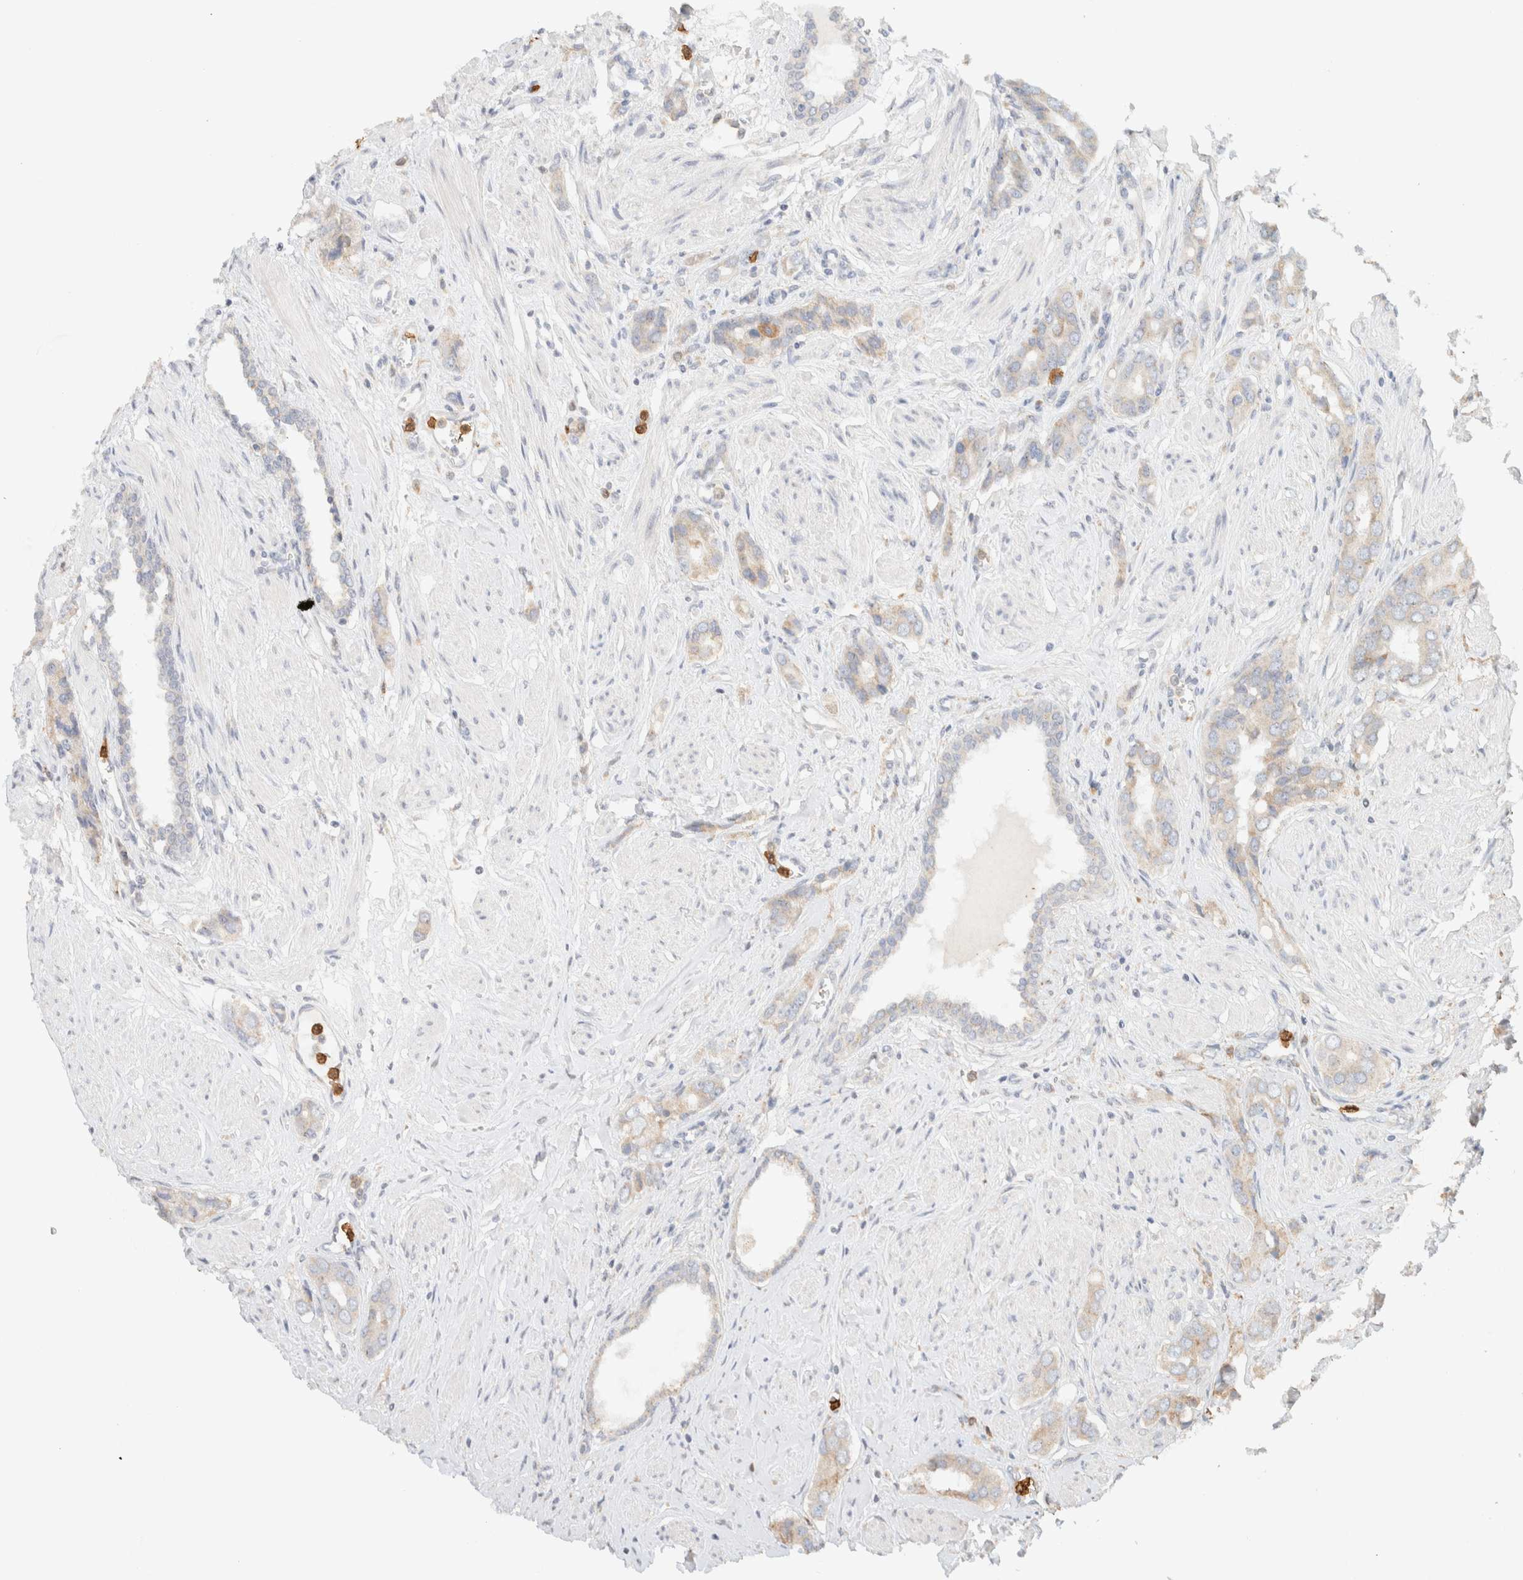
{"staining": {"intensity": "weak", "quantity": "25%-75%", "location": "cytoplasmic/membranous"}, "tissue": "prostate cancer", "cell_type": "Tumor cells", "image_type": "cancer", "snomed": [{"axis": "morphology", "description": "Adenocarcinoma, High grade"}, {"axis": "topography", "description": "Prostate"}], "caption": "Weak cytoplasmic/membranous positivity for a protein is present in about 25%-75% of tumor cells of prostate high-grade adenocarcinoma using immunohistochemistry.", "gene": "TTC3", "patient": {"sex": "male", "age": 52}}